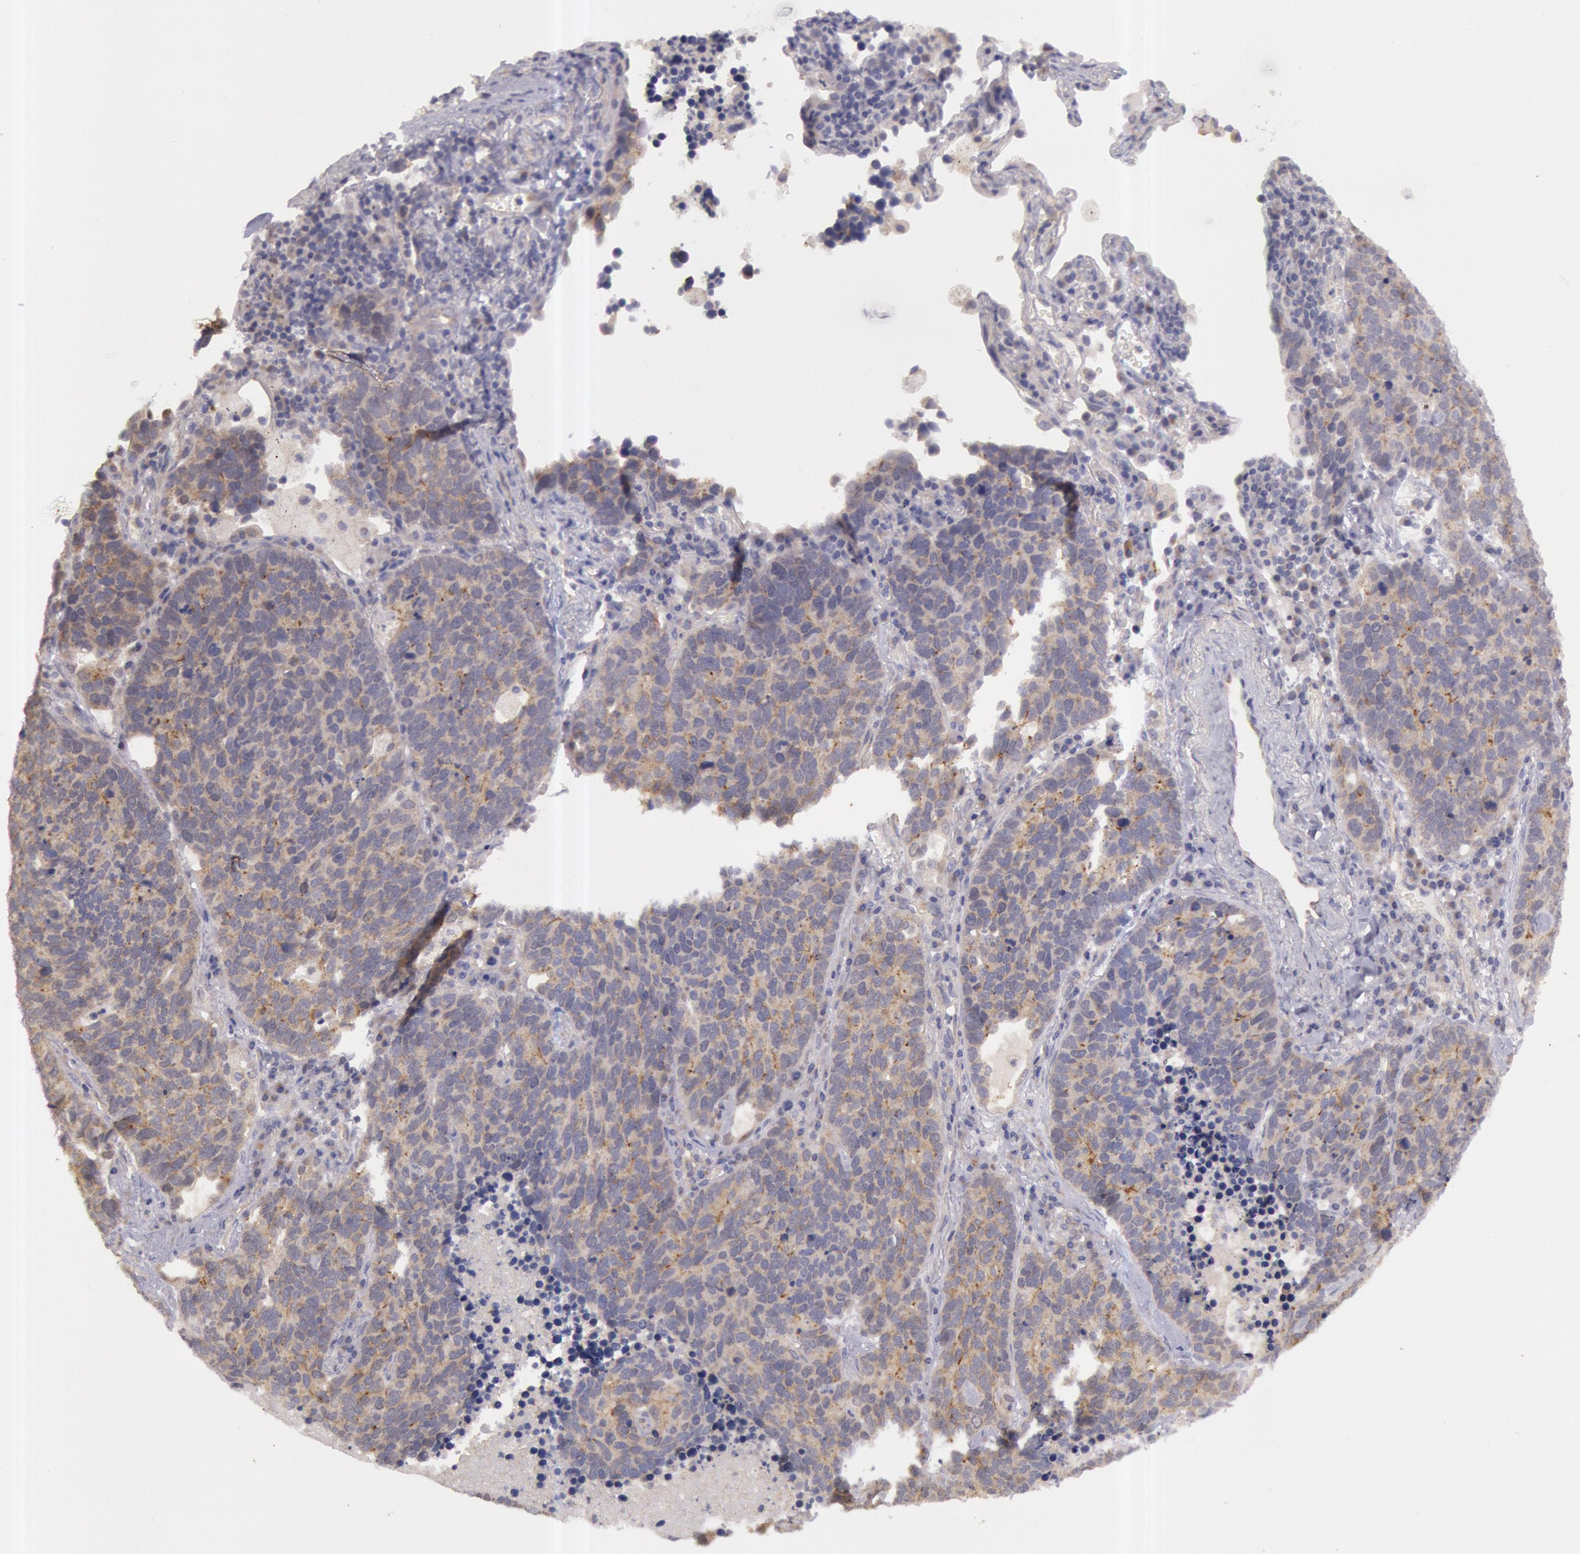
{"staining": {"intensity": "weak", "quantity": "25%-75%", "location": "cytoplasmic/membranous"}, "tissue": "lung cancer", "cell_type": "Tumor cells", "image_type": "cancer", "snomed": [{"axis": "morphology", "description": "Neoplasm, malignant, NOS"}, {"axis": "topography", "description": "Lung"}], "caption": "The immunohistochemical stain shows weak cytoplasmic/membranous positivity in tumor cells of malignant neoplasm (lung) tissue. (DAB IHC, brown staining for protein, blue staining for nuclei).", "gene": "AMOTL1", "patient": {"sex": "female", "age": 75}}